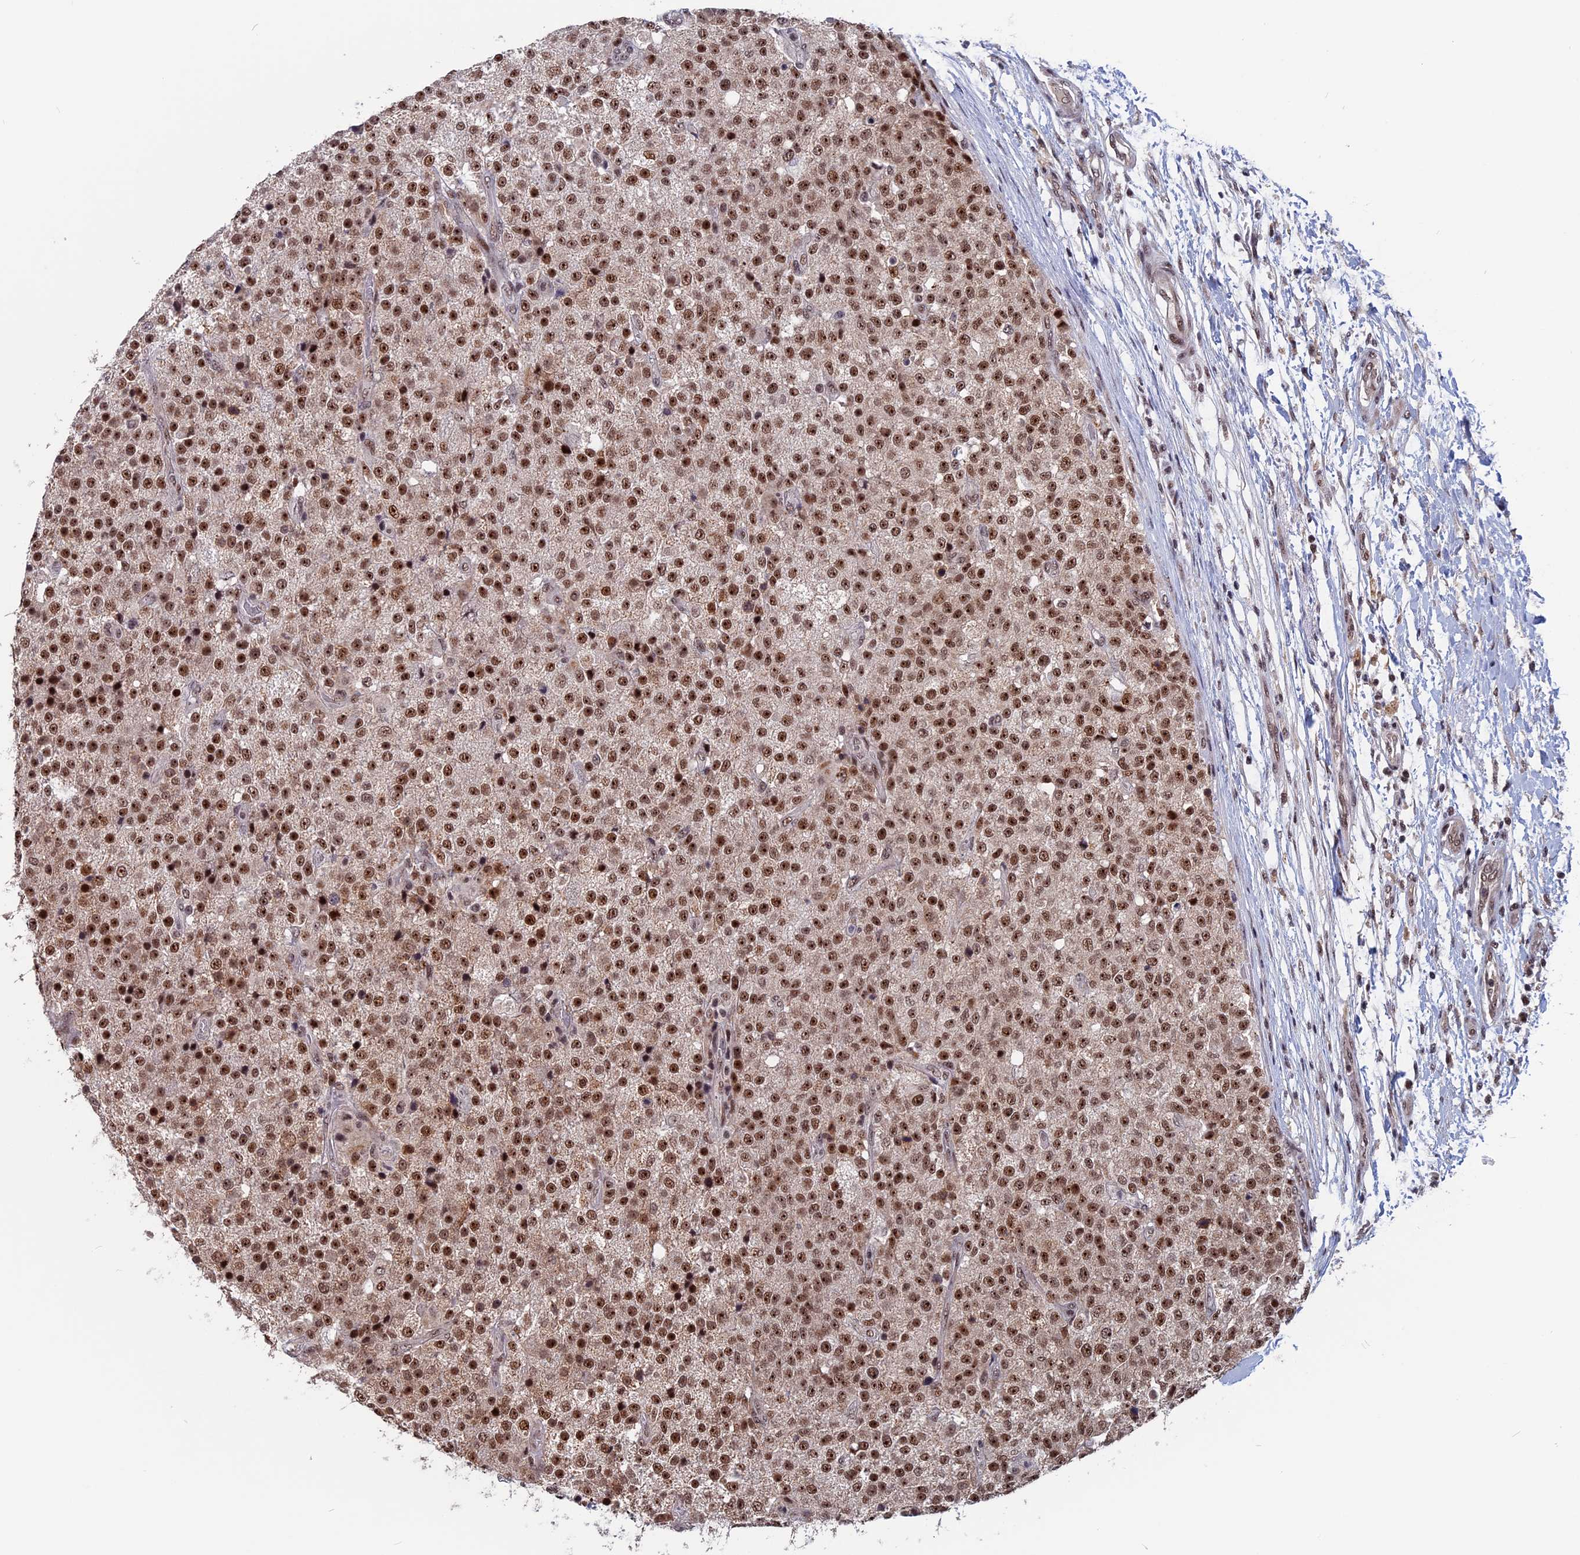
{"staining": {"intensity": "moderate", "quantity": ">75%", "location": "nuclear"}, "tissue": "testis cancer", "cell_type": "Tumor cells", "image_type": "cancer", "snomed": [{"axis": "morphology", "description": "Seminoma, NOS"}, {"axis": "topography", "description": "Testis"}], "caption": "Immunohistochemical staining of seminoma (testis) exhibits medium levels of moderate nuclear staining in about >75% of tumor cells. The protein is shown in brown color, while the nuclei are stained blue.", "gene": "CACTIN", "patient": {"sex": "male", "age": 59}}